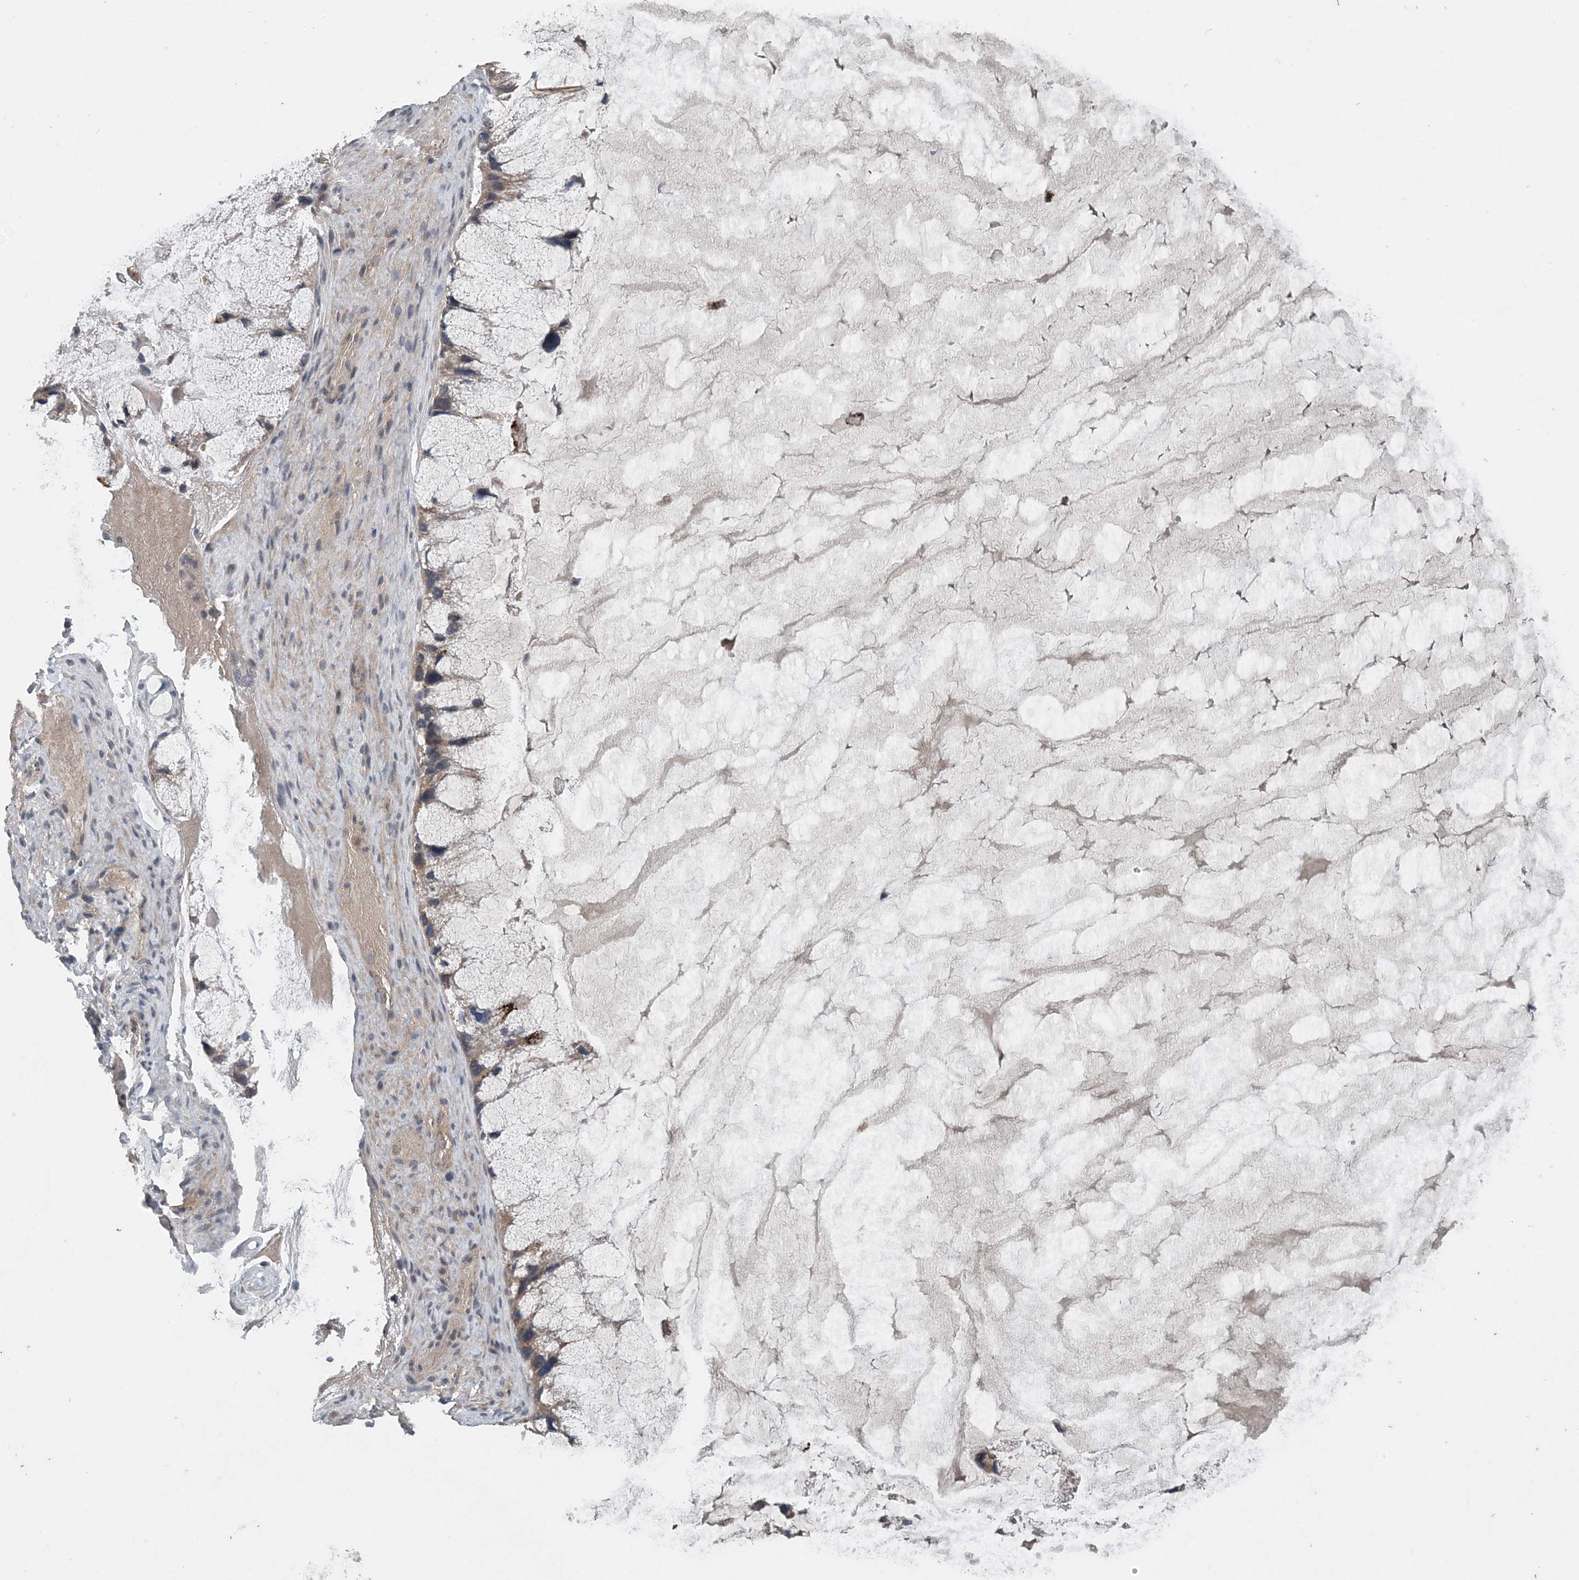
{"staining": {"intensity": "weak", "quantity": ">75%", "location": "cytoplasmic/membranous"}, "tissue": "ovarian cancer", "cell_type": "Tumor cells", "image_type": "cancer", "snomed": [{"axis": "morphology", "description": "Cystadenocarcinoma, mucinous, NOS"}, {"axis": "topography", "description": "Ovary"}], "caption": "Brown immunohistochemical staining in ovarian mucinous cystadenocarcinoma demonstrates weak cytoplasmic/membranous expression in about >75% of tumor cells.", "gene": "MYO9B", "patient": {"sex": "female", "age": 37}}